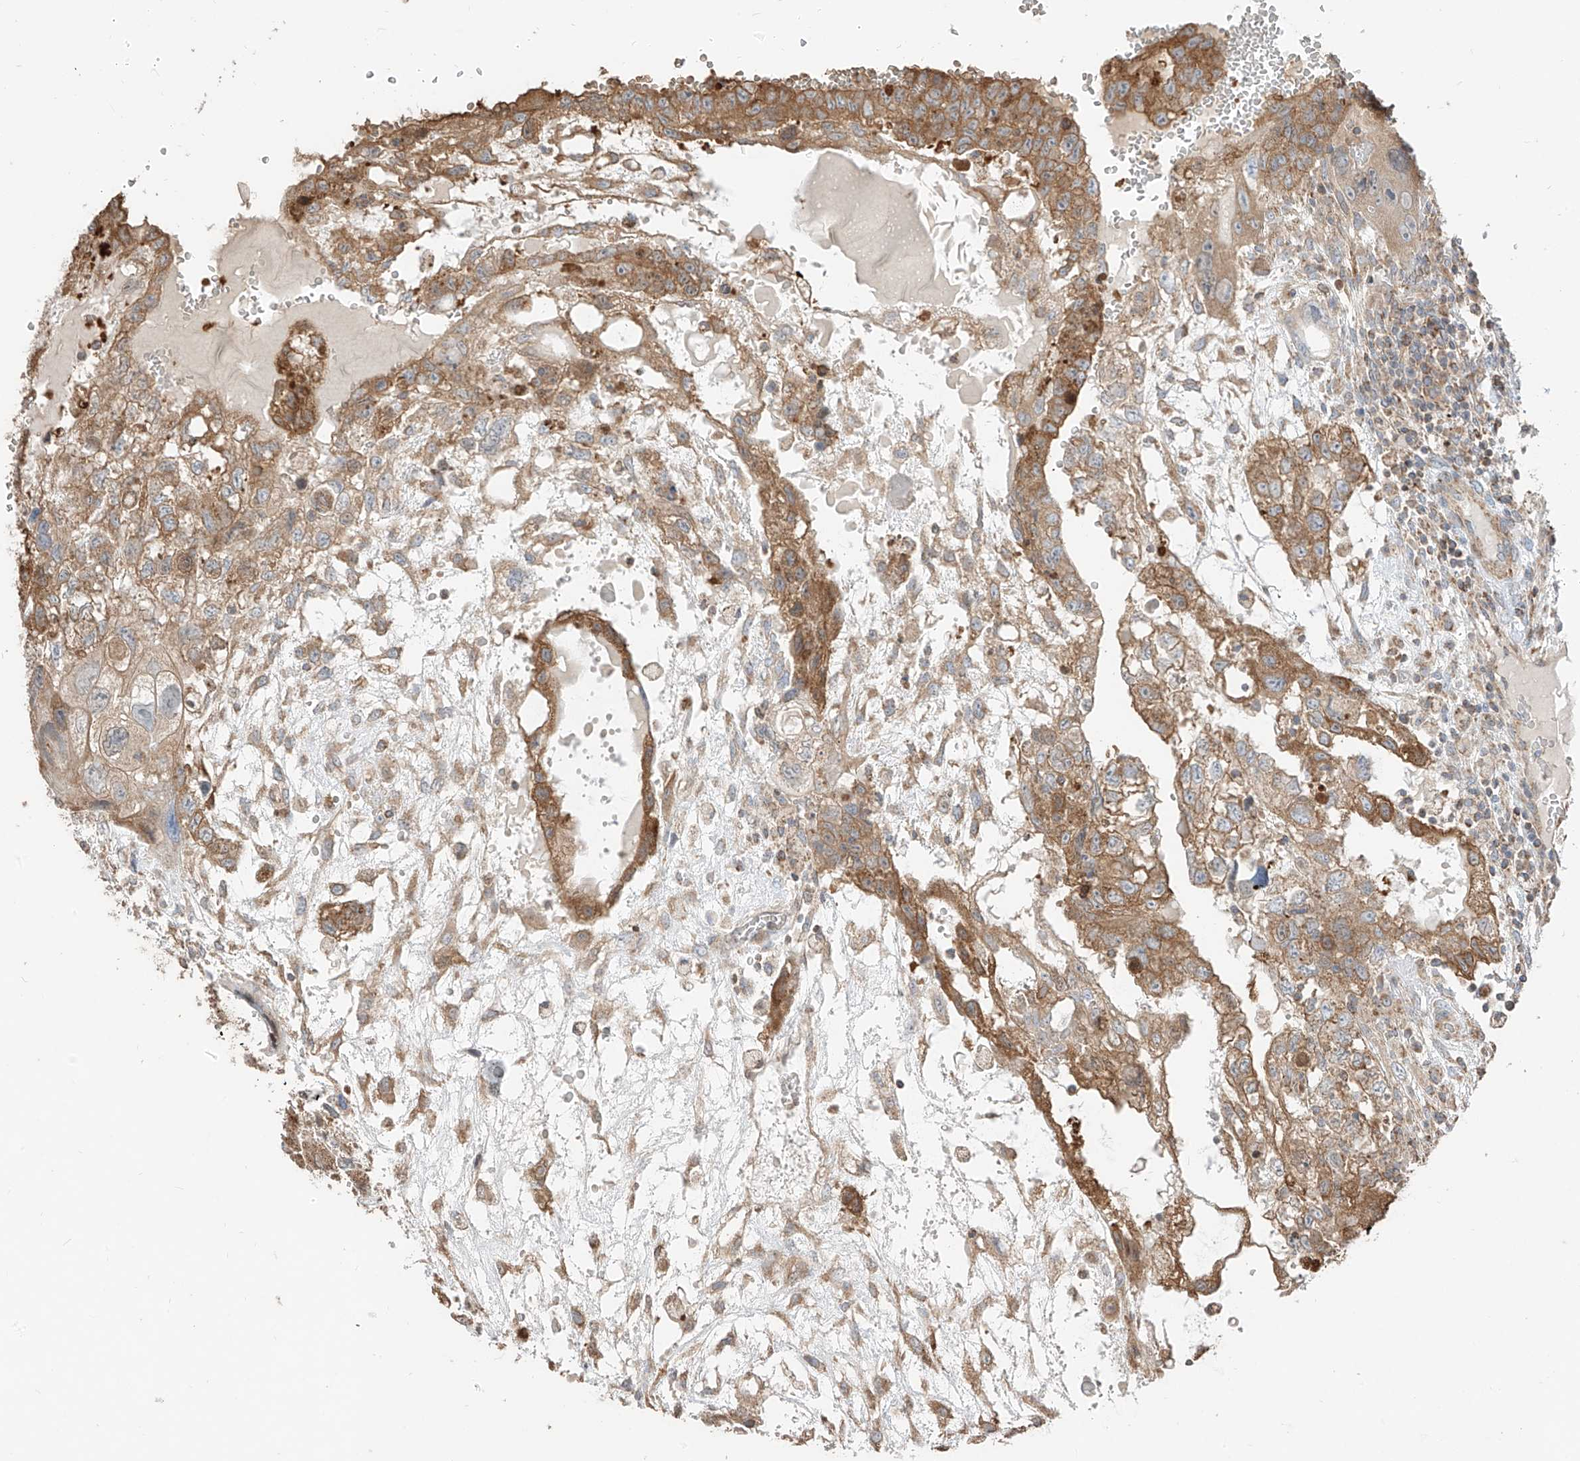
{"staining": {"intensity": "moderate", "quantity": ">75%", "location": "cytoplasmic/membranous"}, "tissue": "testis cancer", "cell_type": "Tumor cells", "image_type": "cancer", "snomed": [{"axis": "morphology", "description": "Carcinoma, Embryonal, NOS"}, {"axis": "topography", "description": "Testis"}], "caption": "Testis cancer was stained to show a protein in brown. There is medium levels of moderate cytoplasmic/membranous positivity in about >75% of tumor cells.", "gene": "ETHE1", "patient": {"sex": "male", "age": 36}}